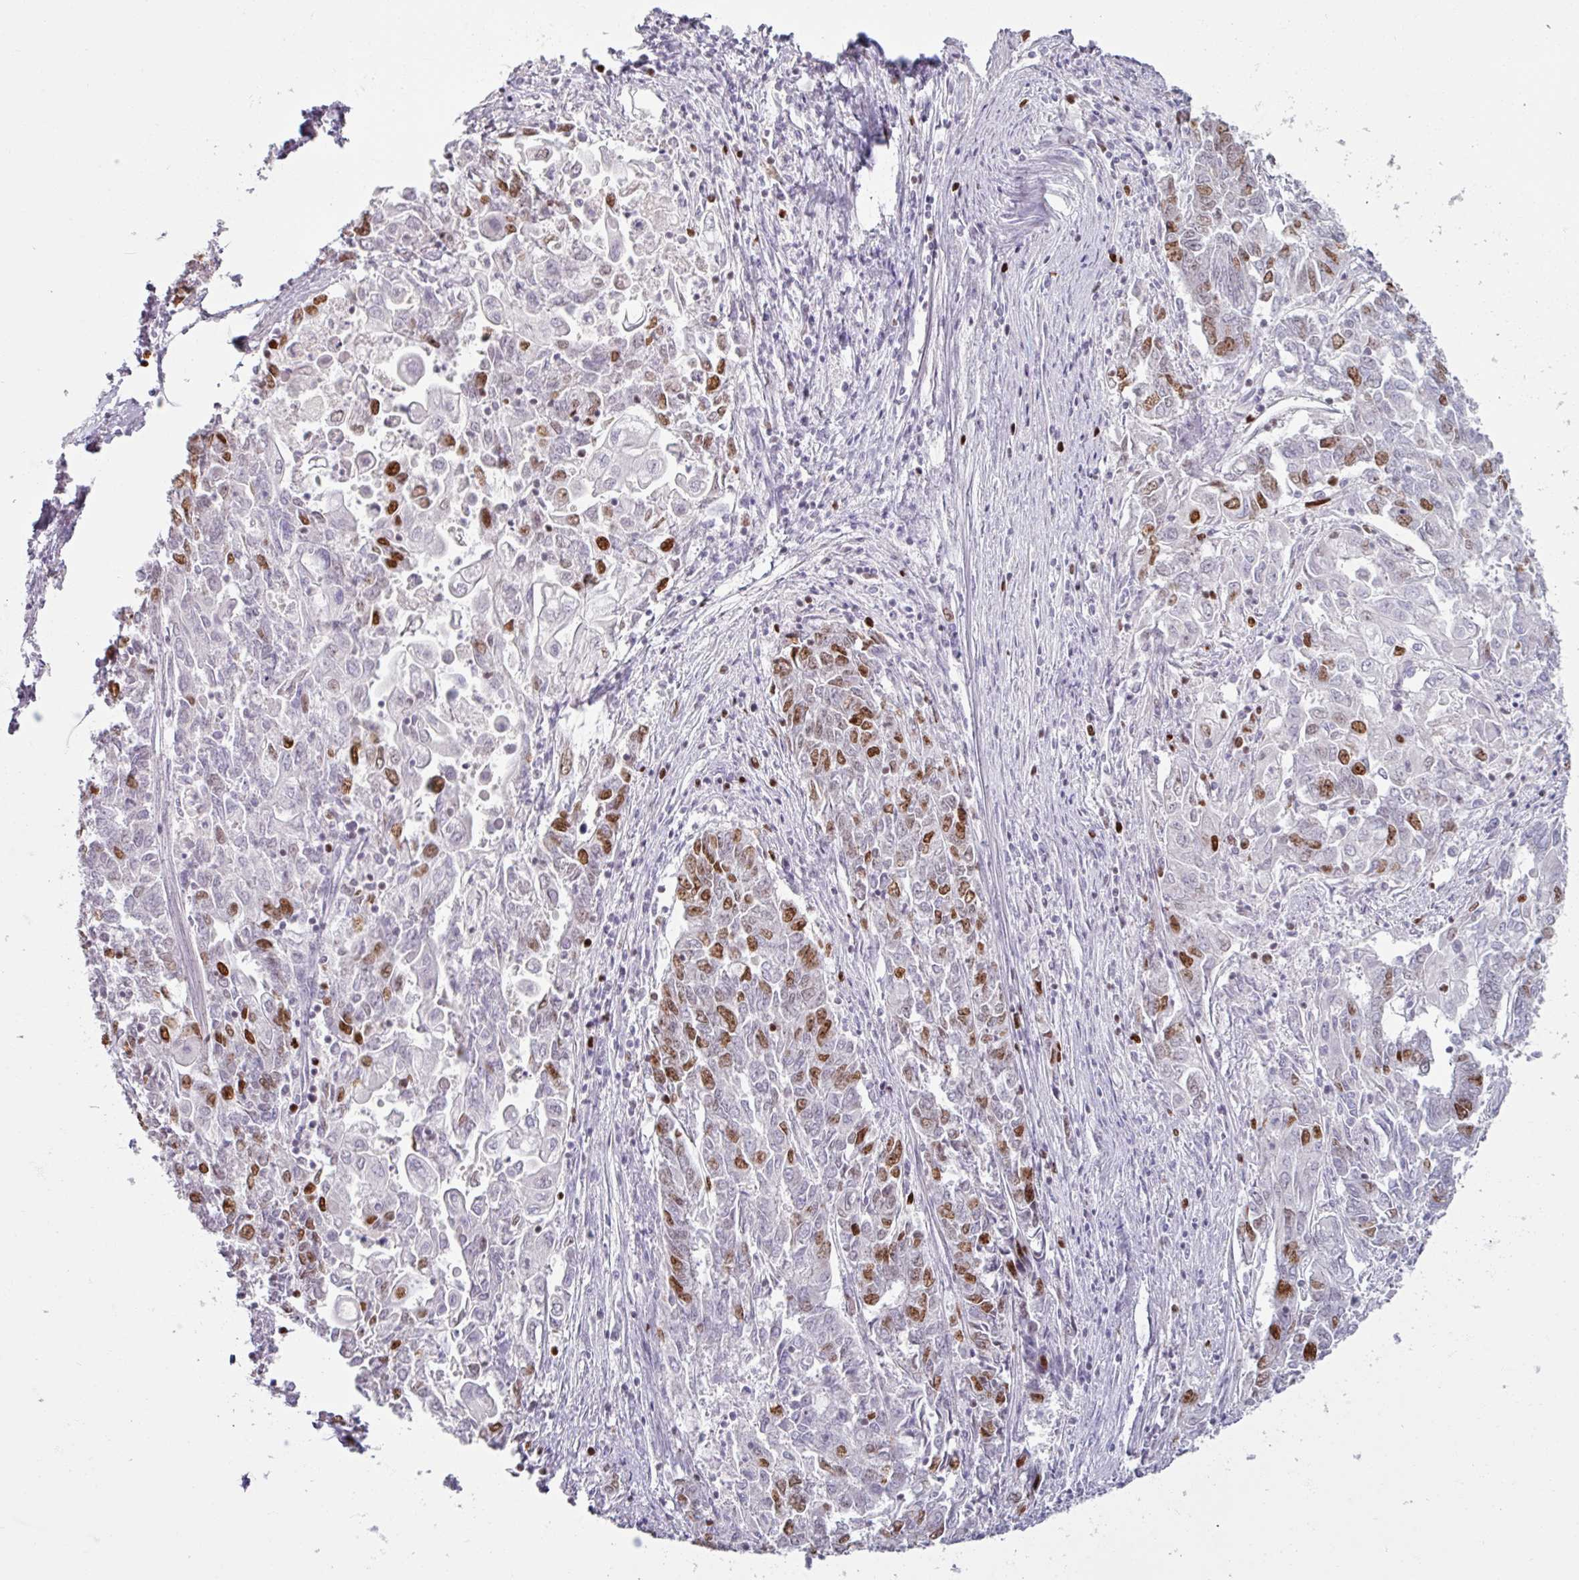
{"staining": {"intensity": "moderate", "quantity": "25%-75%", "location": "nuclear"}, "tissue": "endometrial cancer", "cell_type": "Tumor cells", "image_type": "cancer", "snomed": [{"axis": "morphology", "description": "Adenocarcinoma, NOS"}, {"axis": "topography", "description": "Endometrium"}], "caption": "Immunohistochemistry histopathology image of neoplastic tissue: adenocarcinoma (endometrial) stained using IHC shows medium levels of moderate protein expression localized specifically in the nuclear of tumor cells, appearing as a nuclear brown color.", "gene": "ATAD2", "patient": {"sex": "female", "age": 54}}